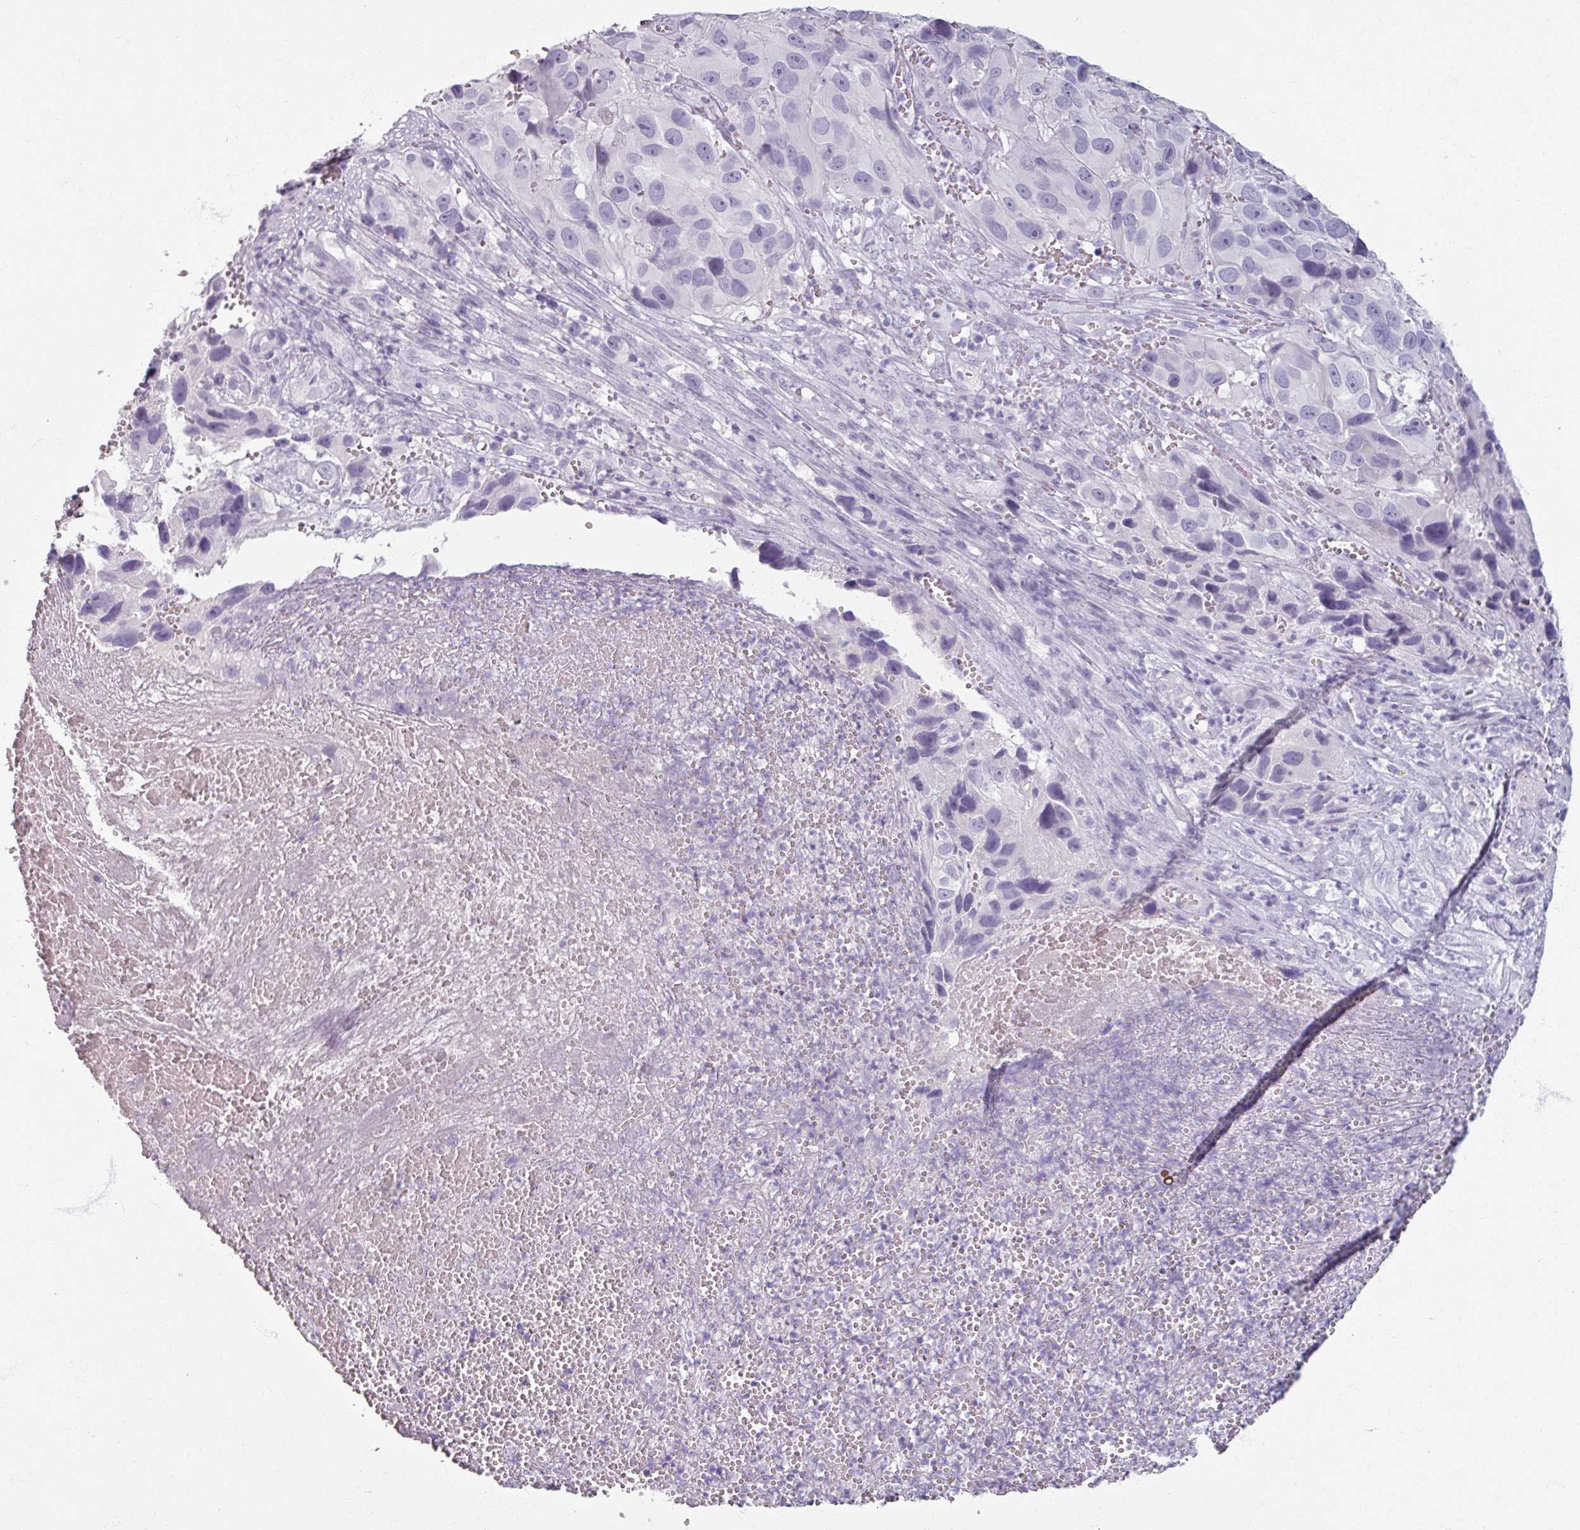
{"staining": {"intensity": "negative", "quantity": "none", "location": "none"}, "tissue": "melanoma", "cell_type": "Tumor cells", "image_type": "cancer", "snomed": [{"axis": "morphology", "description": "Malignant melanoma, NOS"}, {"axis": "topography", "description": "Skin"}], "caption": "A high-resolution photomicrograph shows immunohistochemistry (IHC) staining of melanoma, which demonstrates no significant staining in tumor cells.", "gene": "TG", "patient": {"sex": "male", "age": 84}}